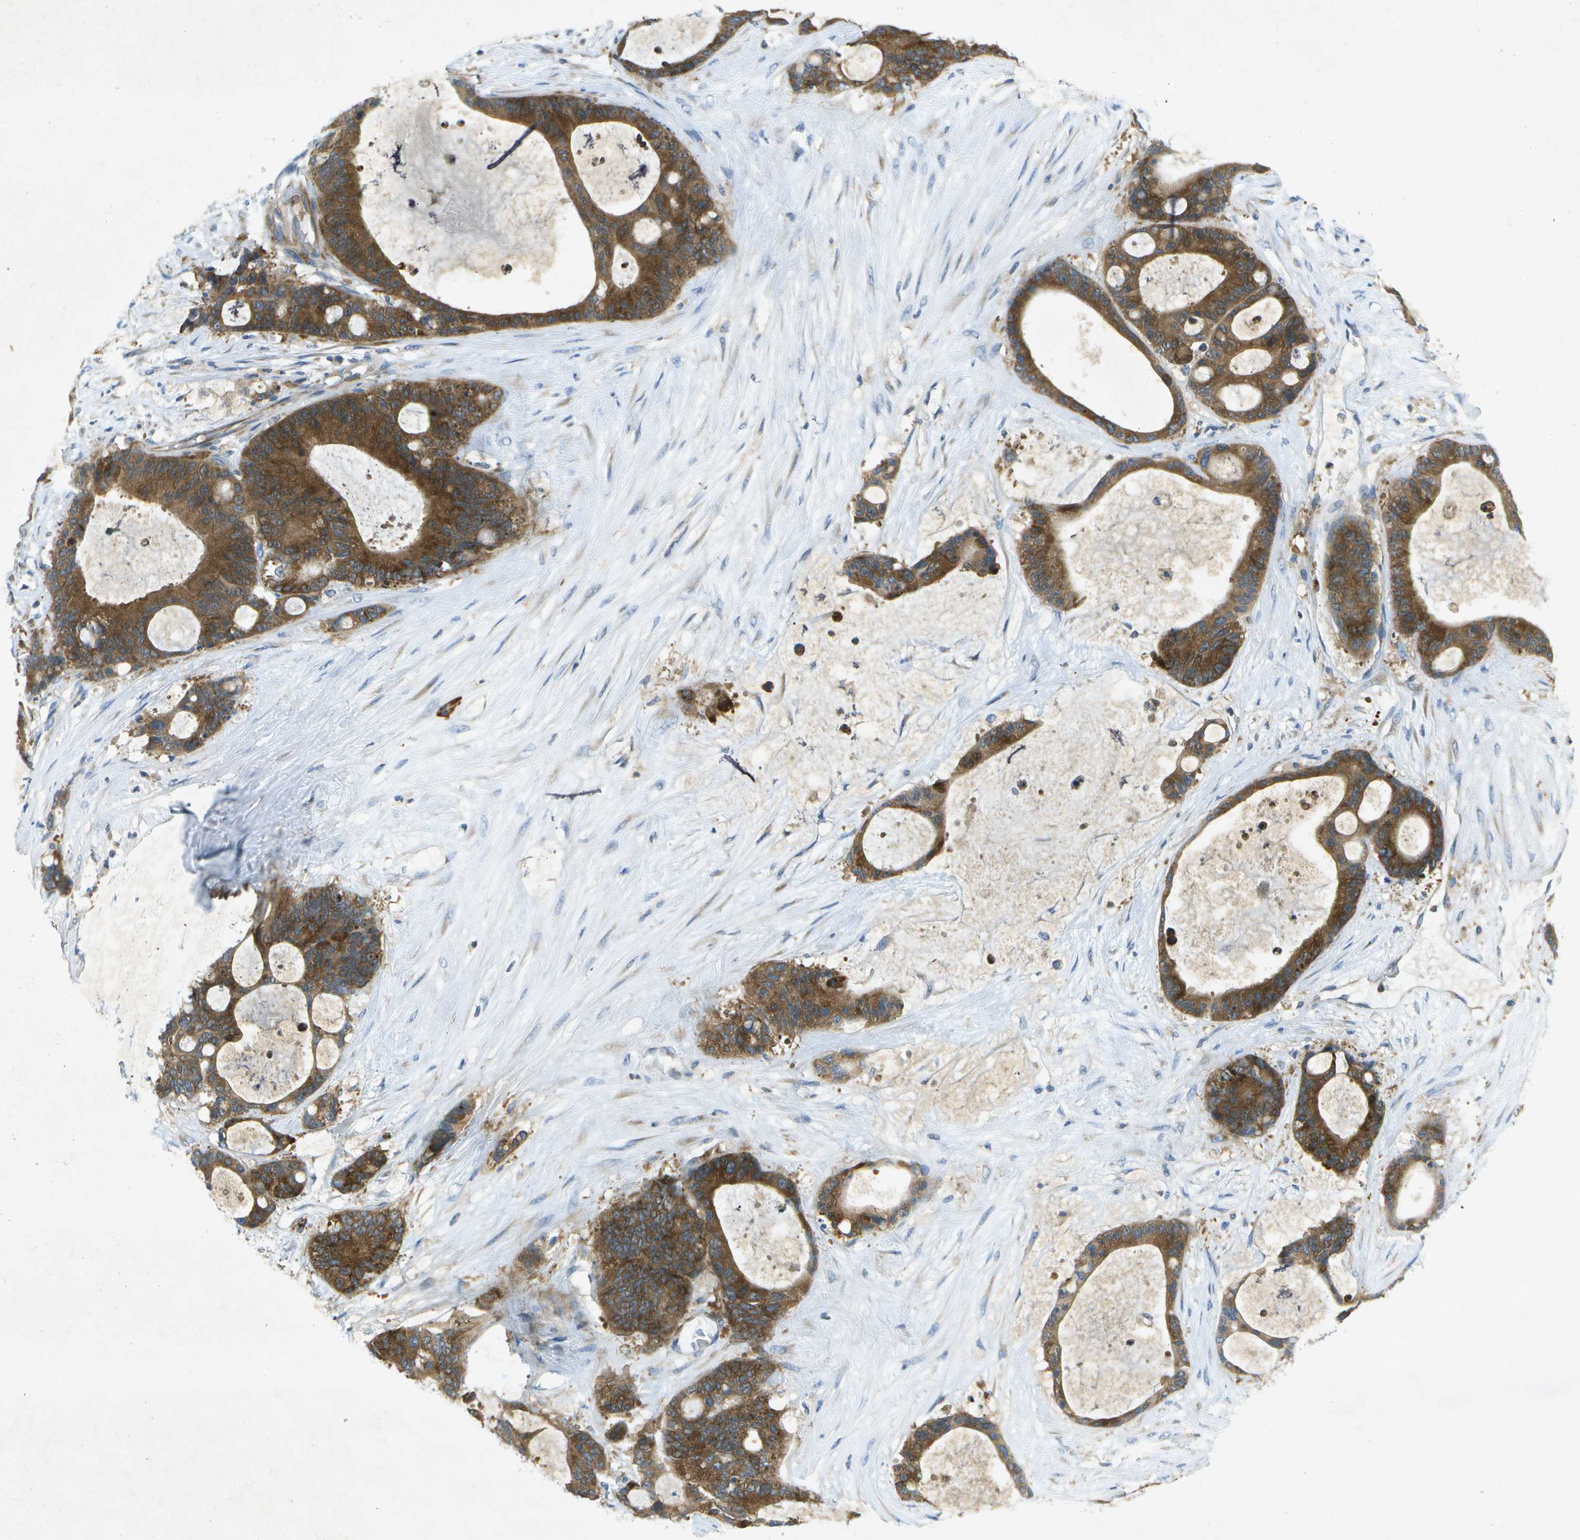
{"staining": {"intensity": "strong", "quantity": ">75%", "location": "cytoplasmic/membranous"}, "tissue": "liver cancer", "cell_type": "Tumor cells", "image_type": "cancer", "snomed": [{"axis": "morphology", "description": "Cholangiocarcinoma"}, {"axis": "topography", "description": "Liver"}], "caption": "A high amount of strong cytoplasmic/membranous expression is seen in about >75% of tumor cells in liver cholangiocarcinoma tissue. (DAB (3,3'-diaminobenzidine) IHC with brightfield microscopy, high magnification).", "gene": "WNK2", "patient": {"sex": "female", "age": 73}}